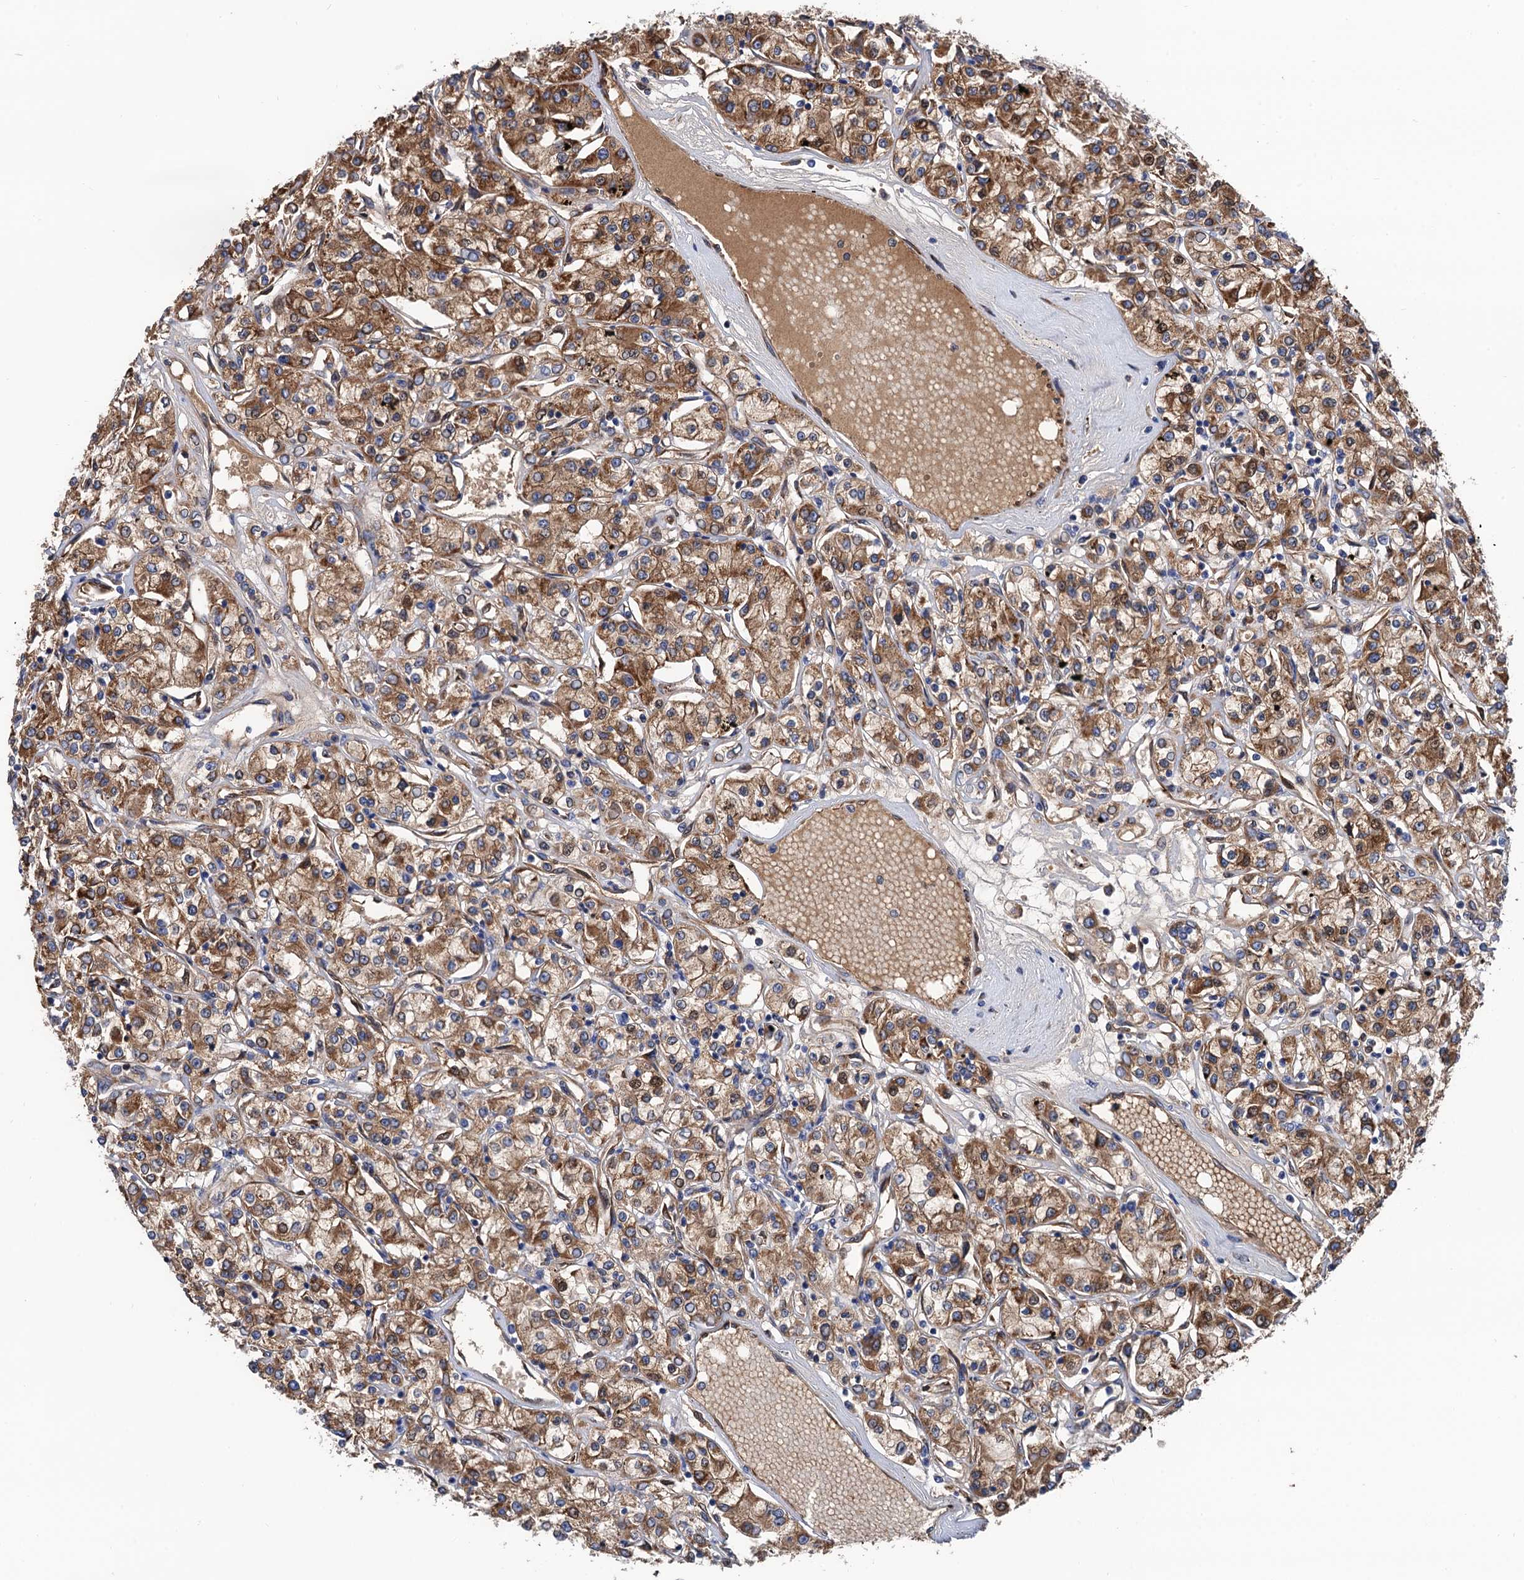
{"staining": {"intensity": "moderate", "quantity": "25%-75%", "location": "cytoplasmic/membranous"}, "tissue": "renal cancer", "cell_type": "Tumor cells", "image_type": "cancer", "snomed": [{"axis": "morphology", "description": "Adenocarcinoma, NOS"}, {"axis": "topography", "description": "Kidney"}], "caption": "Immunohistochemistry (DAB (3,3'-diaminobenzidine)) staining of renal cancer exhibits moderate cytoplasmic/membranous protein positivity in approximately 25%-75% of tumor cells. The staining is performed using DAB (3,3'-diaminobenzidine) brown chromogen to label protein expression. The nuclei are counter-stained blue using hematoxylin.", "gene": "CNNM1", "patient": {"sex": "female", "age": 59}}